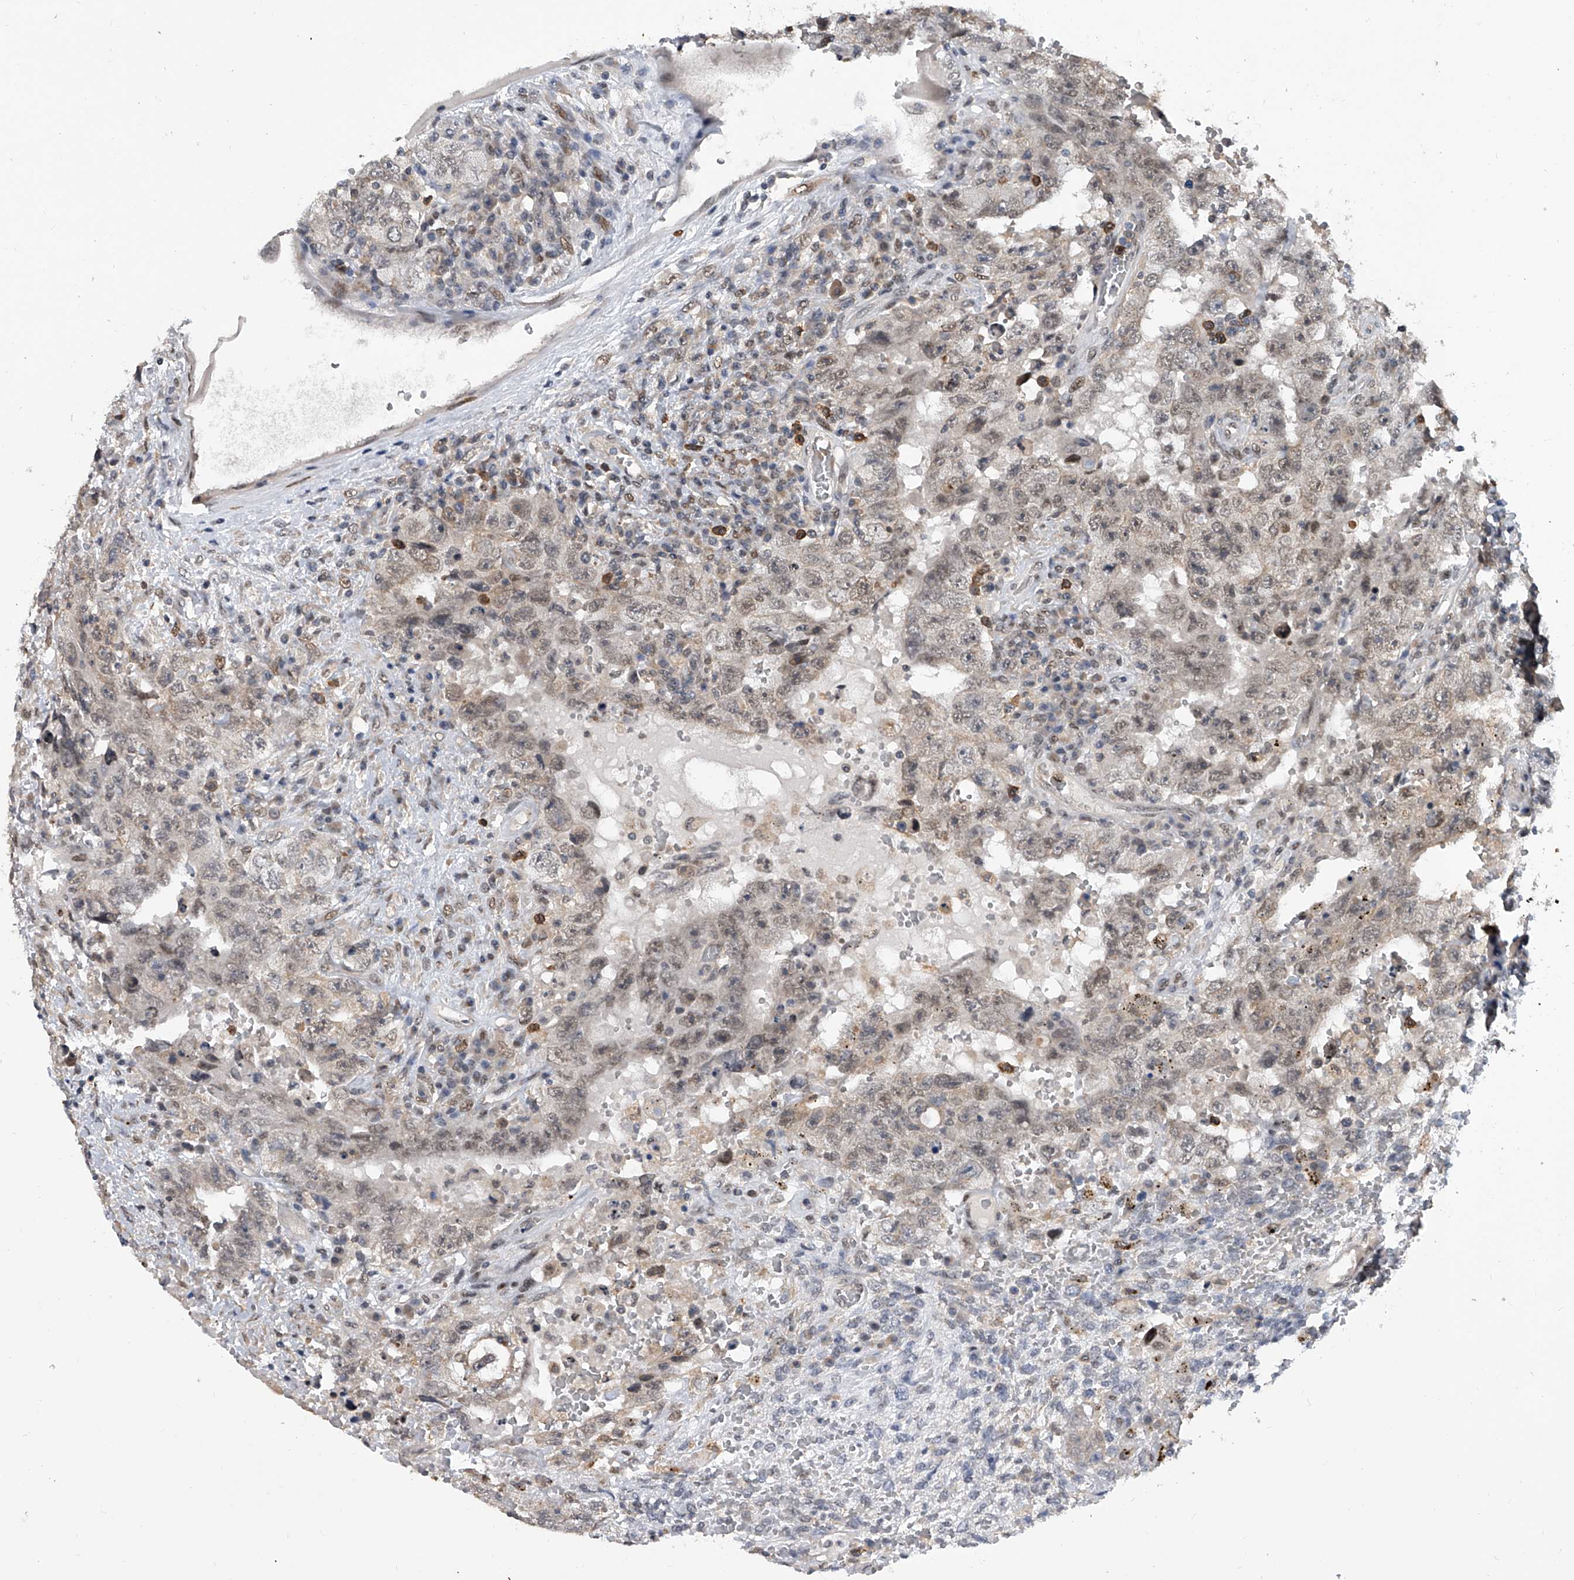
{"staining": {"intensity": "weak", "quantity": "25%-75%", "location": "nuclear"}, "tissue": "testis cancer", "cell_type": "Tumor cells", "image_type": "cancer", "snomed": [{"axis": "morphology", "description": "Carcinoma, Embryonal, NOS"}, {"axis": "topography", "description": "Testis"}], "caption": "This photomicrograph demonstrates immunohistochemistry staining of testis embryonal carcinoma, with low weak nuclear positivity in about 25%-75% of tumor cells.", "gene": "BHLHE23", "patient": {"sex": "male", "age": 26}}